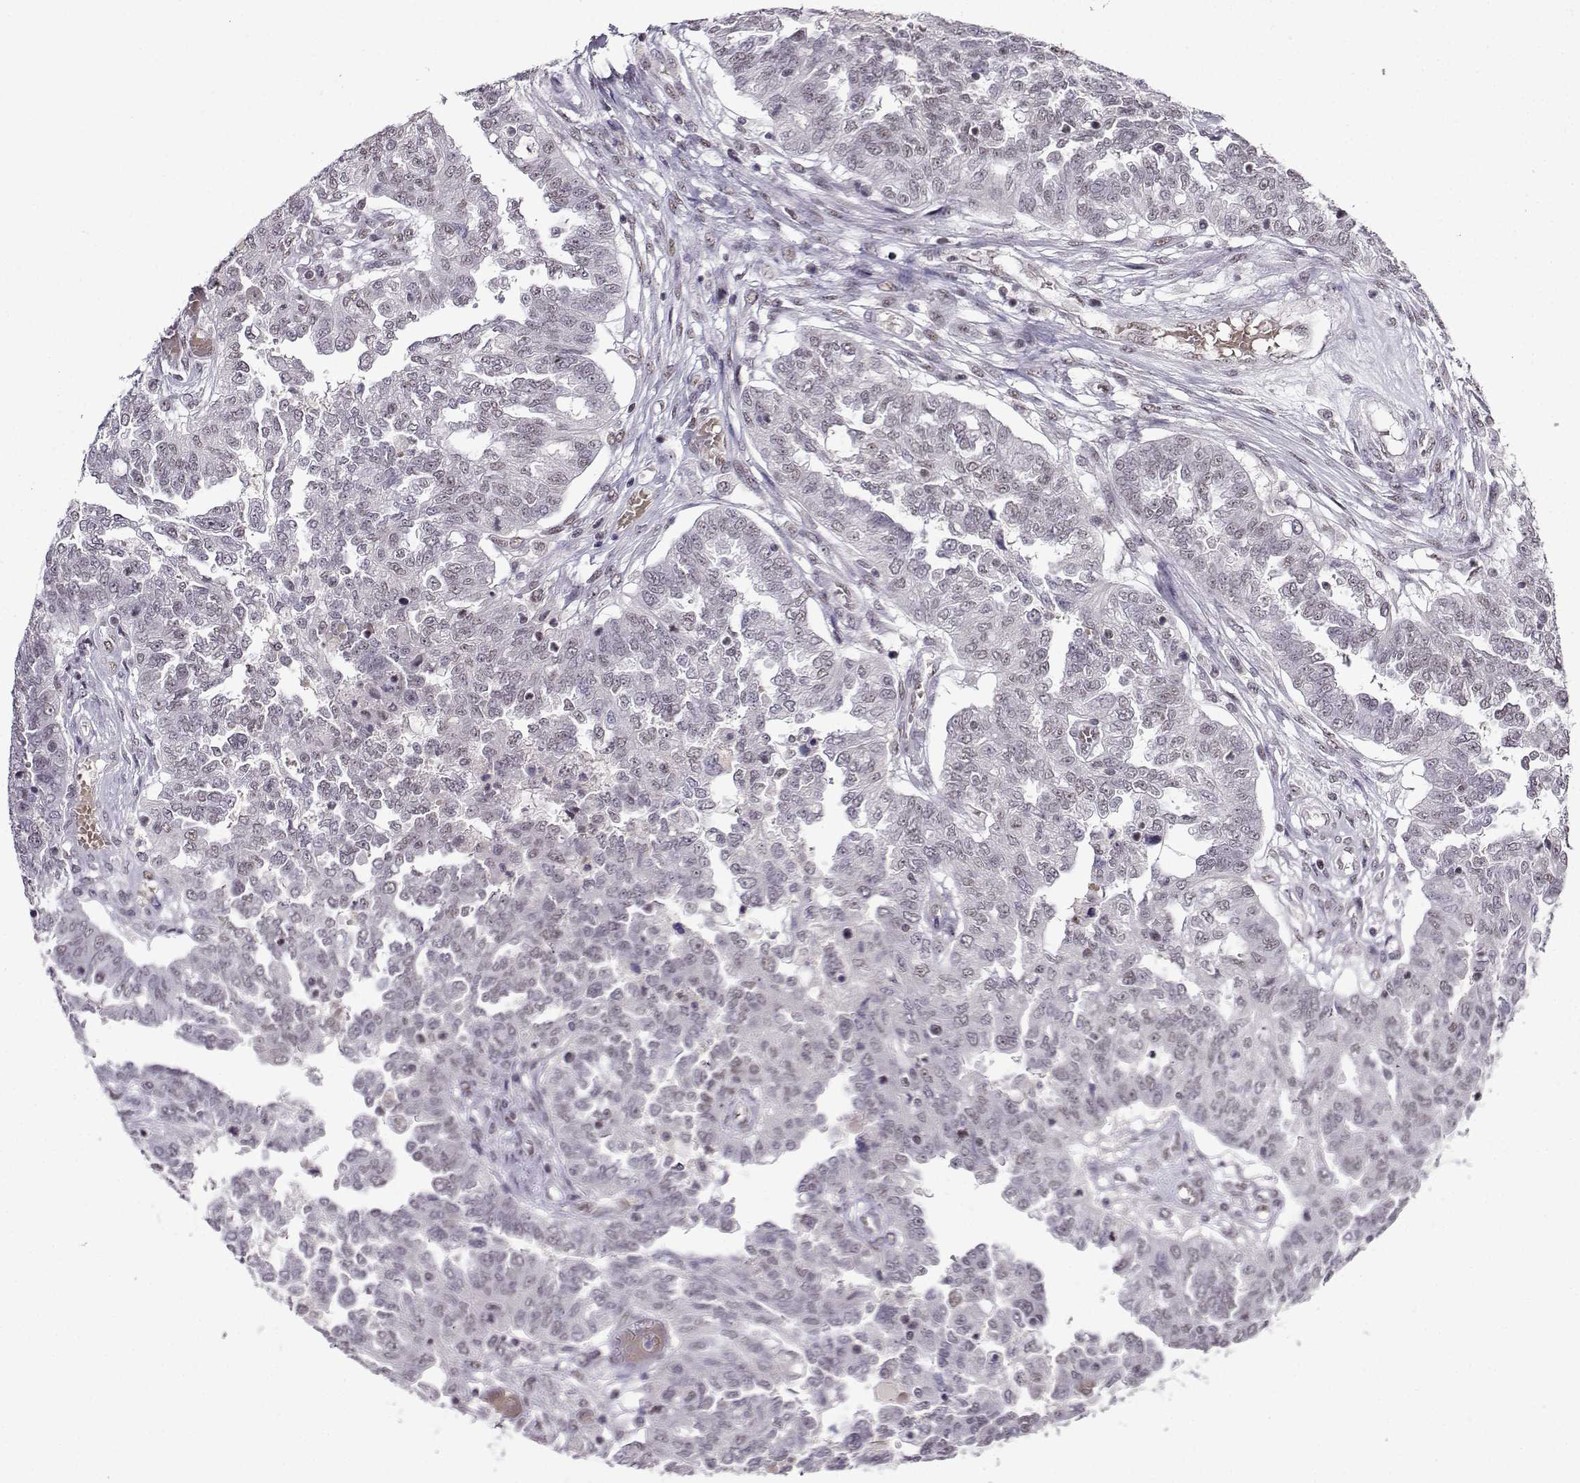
{"staining": {"intensity": "negative", "quantity": "none", "location": "none"}, "tissue": "ovarian cancer", "cell_type": "Tumor cells", "image_type": "cancer", "snomed": [{"axis": "morphology", "description": "Cystadenocarcinoma, serous, NOS"}, {"axis": "topography", "description": "Ovary"}], "caption": "Tumor cells show no significant protein positivity in ovarian cancer (serous cystadenocarcinoma). (Immunohistochemistry (ihc), brightfield microscopy, high magnification).", "gene": "LRFN2", "patient": {"sex": "female", "age": 67}}